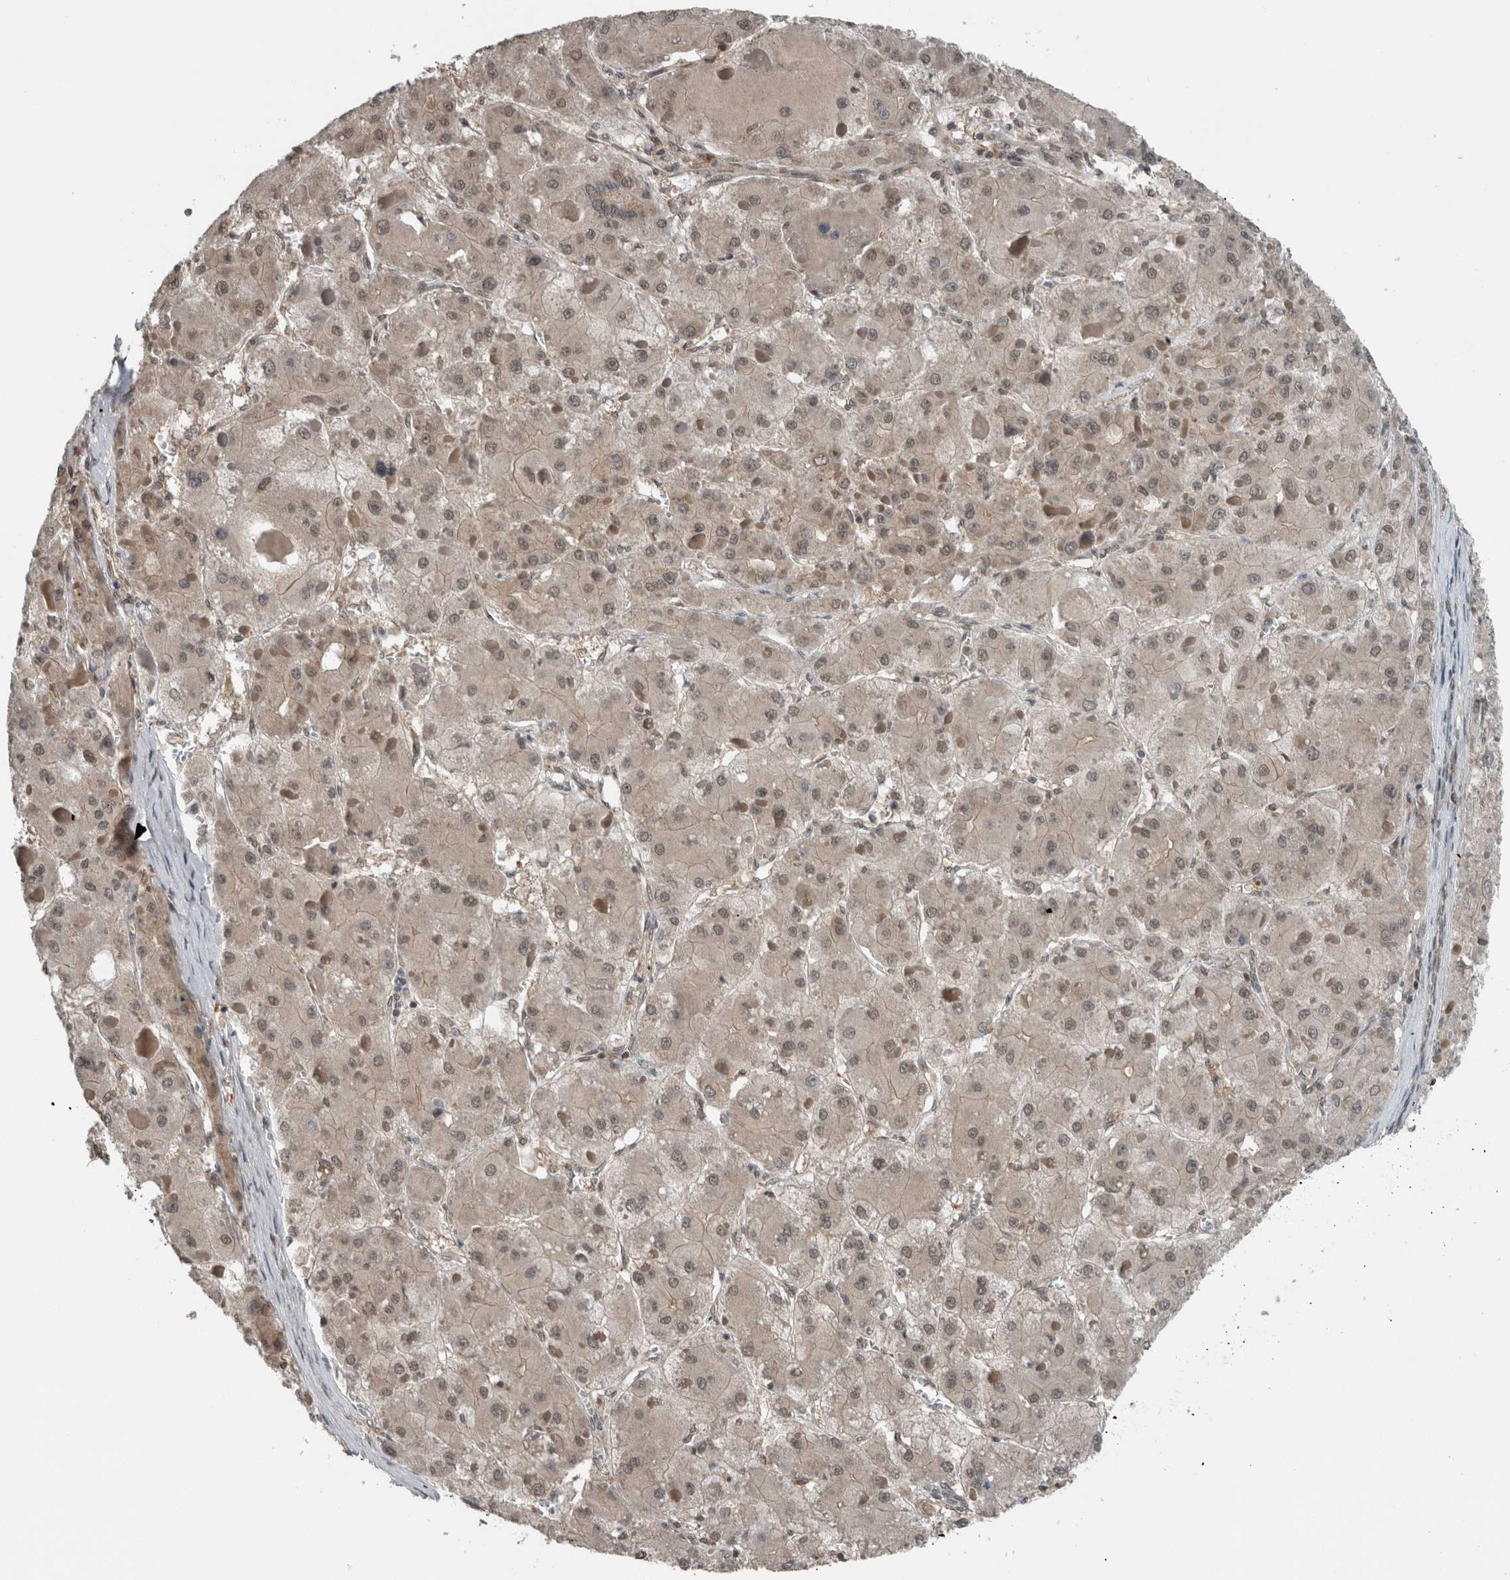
{"staining": {"intensity": "weak", "quantity": "<25%", "location": "nuclear"}, "tissue": "liver cancer", "cell_type": "Tumor cells", "image_type": "cancer", "snomed": [{"axis": "morphology", "description": "Carcinoma, Hepatocellular, NOS"}, {"axis": "topography", "description": "Liver"}], "caption": "Immunohistochemical staining of human liver cancer (hepatocellular carcinoma) displays no significant staining in tumor cells.", "gene": "SPAG7", "patient": {"sex": "female", "age": 73}}